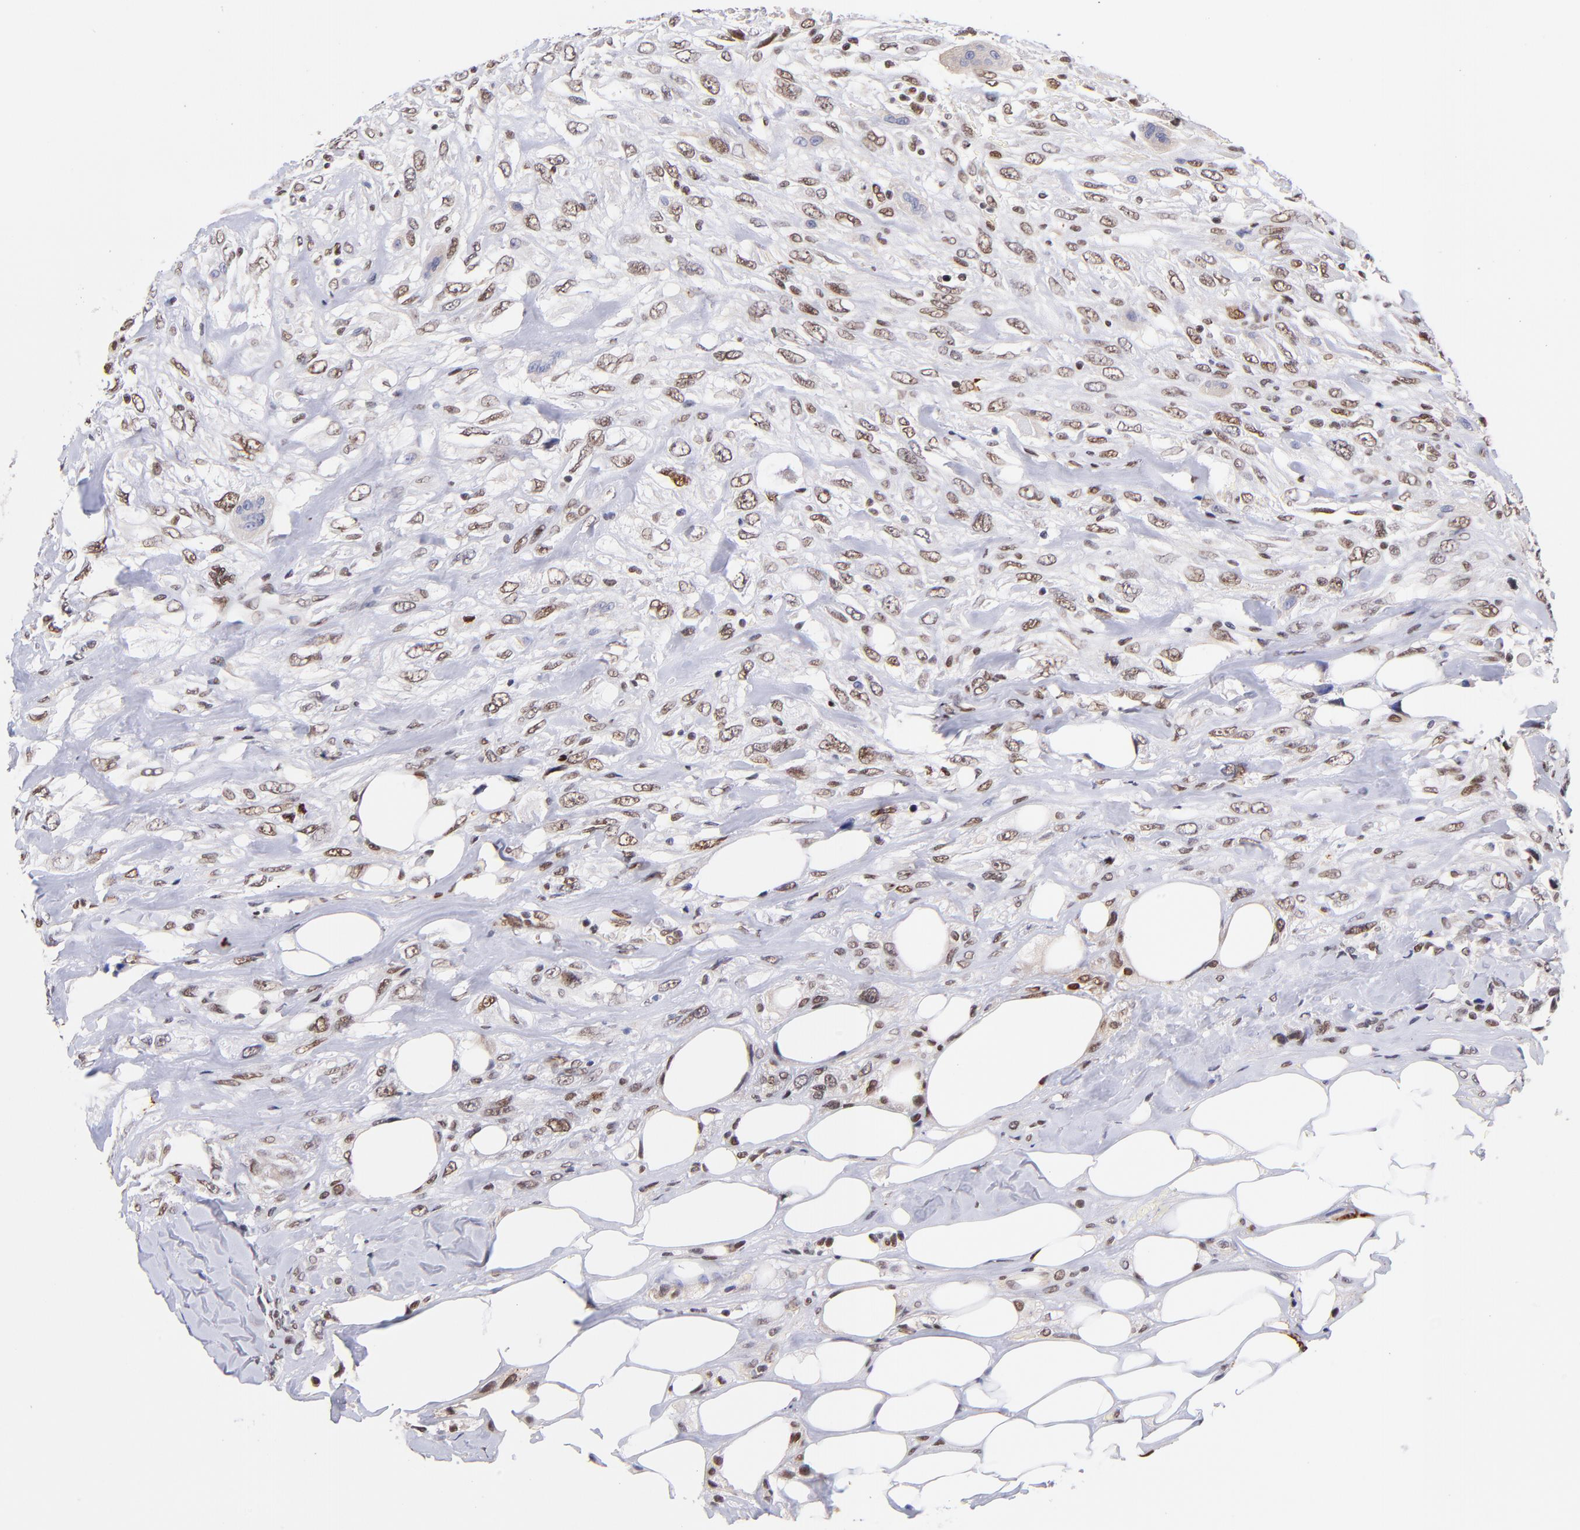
{"staining": {"intensity": "moderate", "quantity": ">75%", "location": "nuclear"}, "tissue": "breast cancer", "cell_type": "Tumor cells", "image_type": "cancer", "snomed": [{"axis": "morphology", "description": "Neoplasm, malignant, NOS"}, {"axis": "topography", "description": "Breast"}], "caption": "The photomicrograph shows a brown stain indicating the presence of a protein in the nuclear of tumor cells in breast cancer.", "gene": "MIDEAS", "patient": {"sex": "female", "age": 50}}